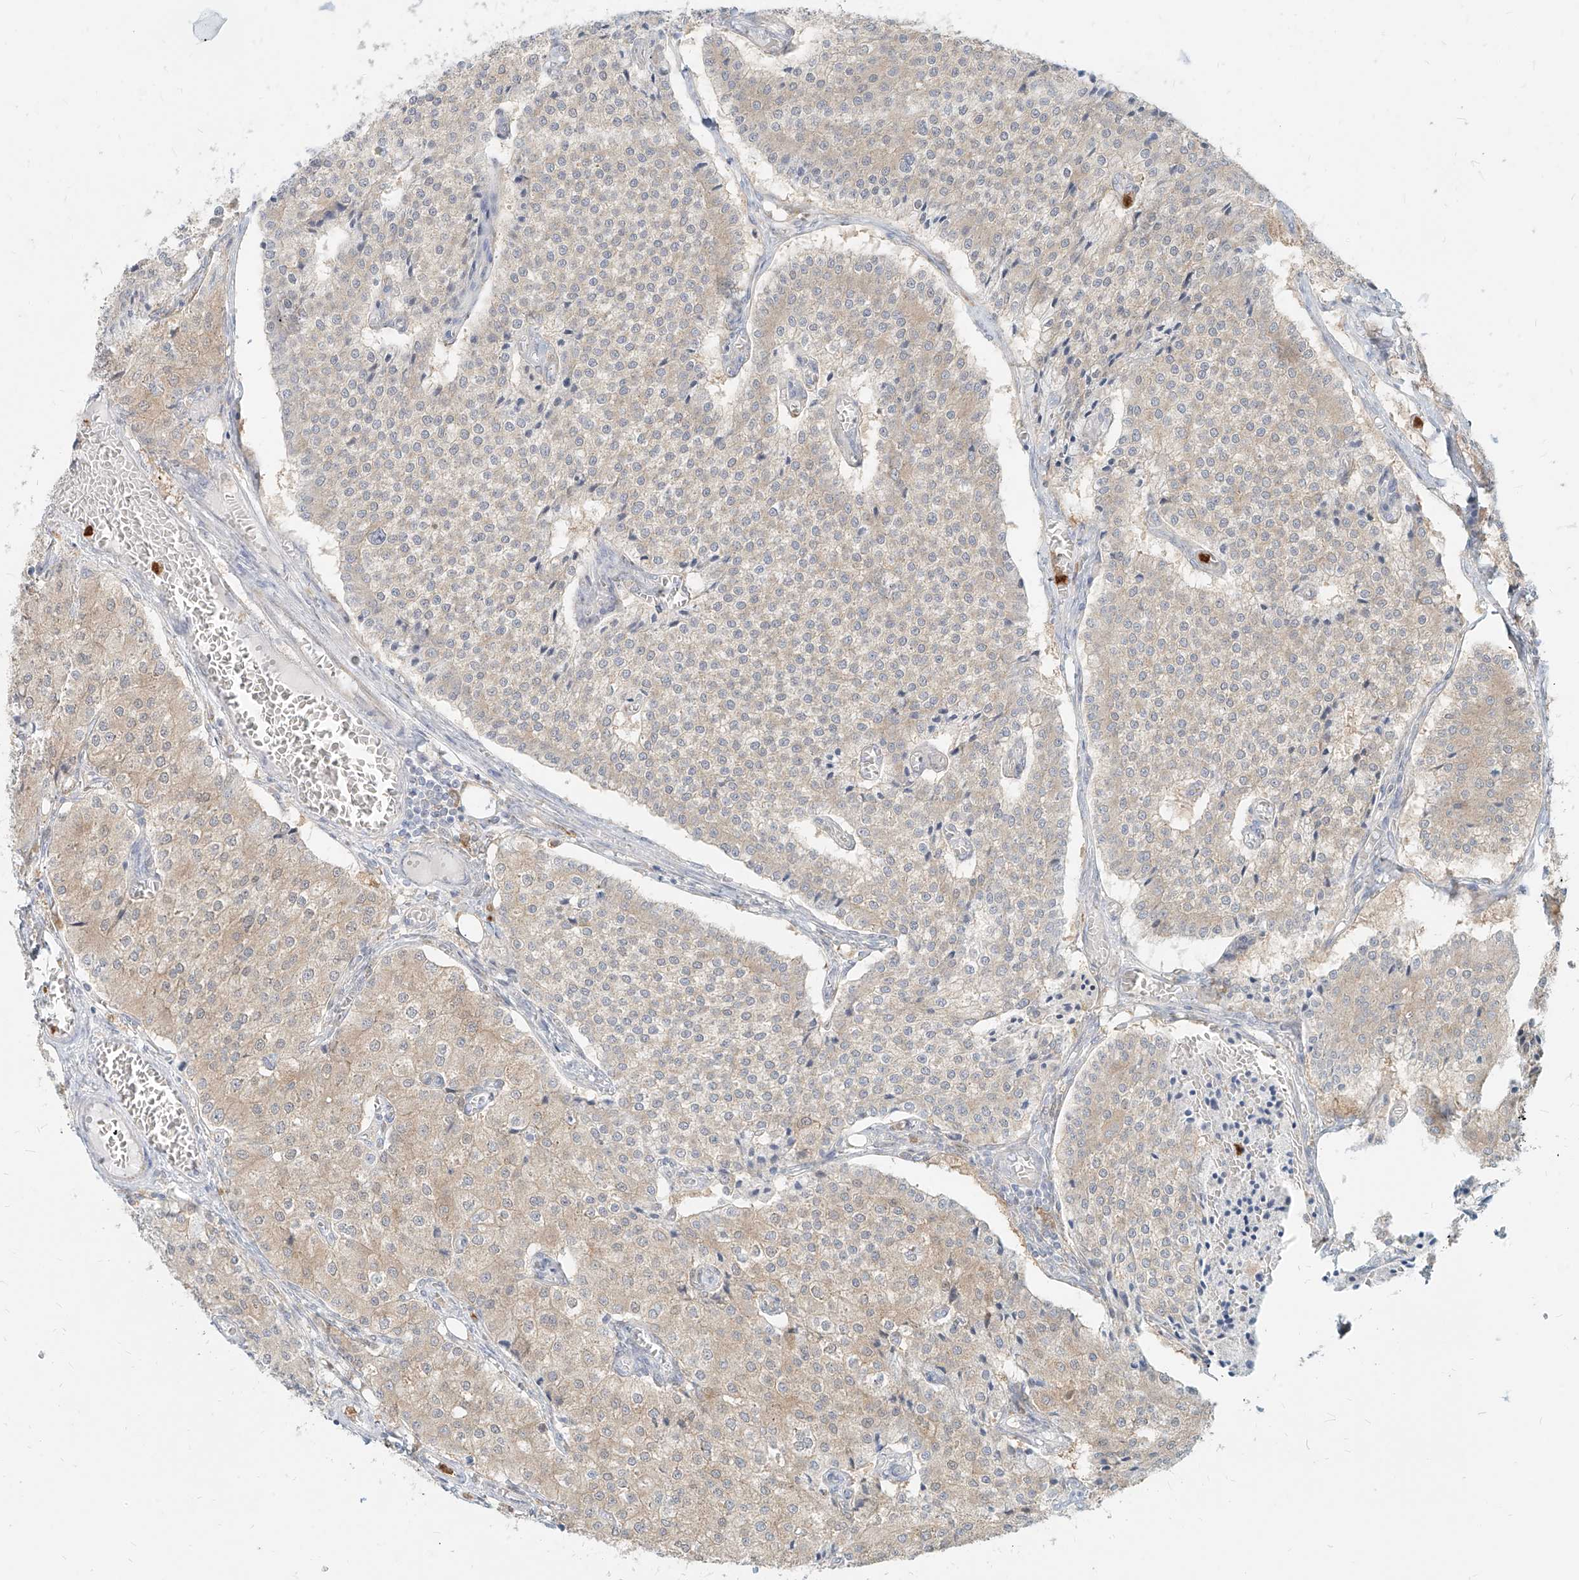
{"staining": {"intensity": "weak", "quantity": "25%-75%", "location": "cytoplasmic/membranous"}, "tissue": "carcinoid", "cell_type": "Tumor cells", "image_type": "cancer", "snomed": [{"axis": "morphology", "description": "Carcinoid, malignant, NOS"}, {"axis": "topography", "description": "Colon"}], "caption": "Carcinoid was stained to show a protein in brown. There is low levels of weak cytoplasmic/membranous staining in about 25%-75% of tumor cells.", "gene": "PGD", "patient": {"sex": "female", "age": 52}}